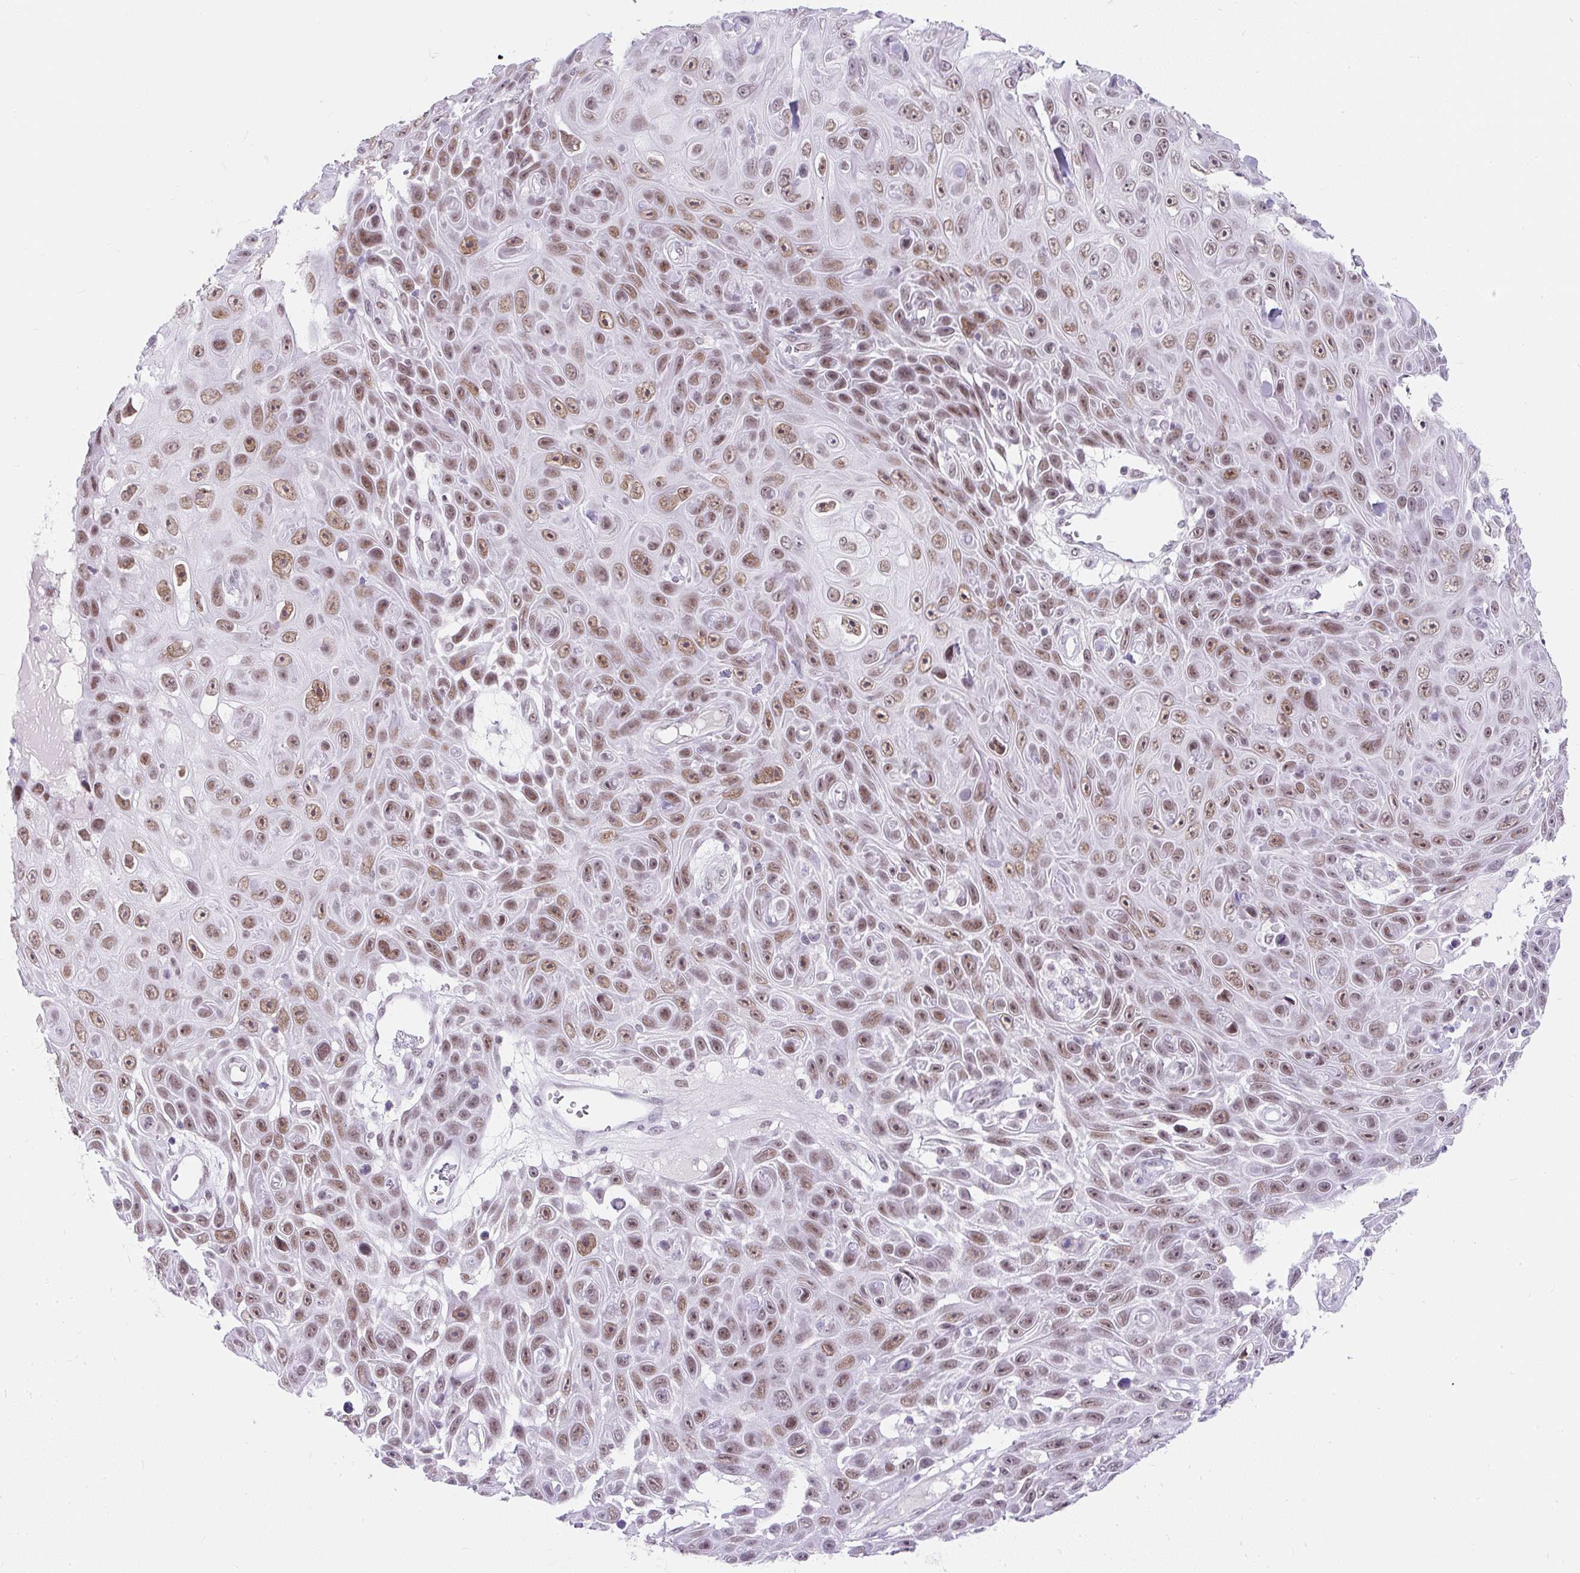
{"staining": {"intensity": "moderate", "quantity": ">75%", "location": "nuclear"}, "tissue": "skin cancer", "cell_type": "Tumor cells", "image_type": "cancer", "snomed": [{"axis": "morphology", "description": "Squamous cell carcinoma, NOS"}, {"axis": "topography", "description": "Skin"}], "caption": "Skin squamous cell carcinoma tissue exhibits moderate nuclear positivity in approximately >75% of tumor cells", "gene": "PLCXD2", "patient": {"sex": "male", "age": 82}}